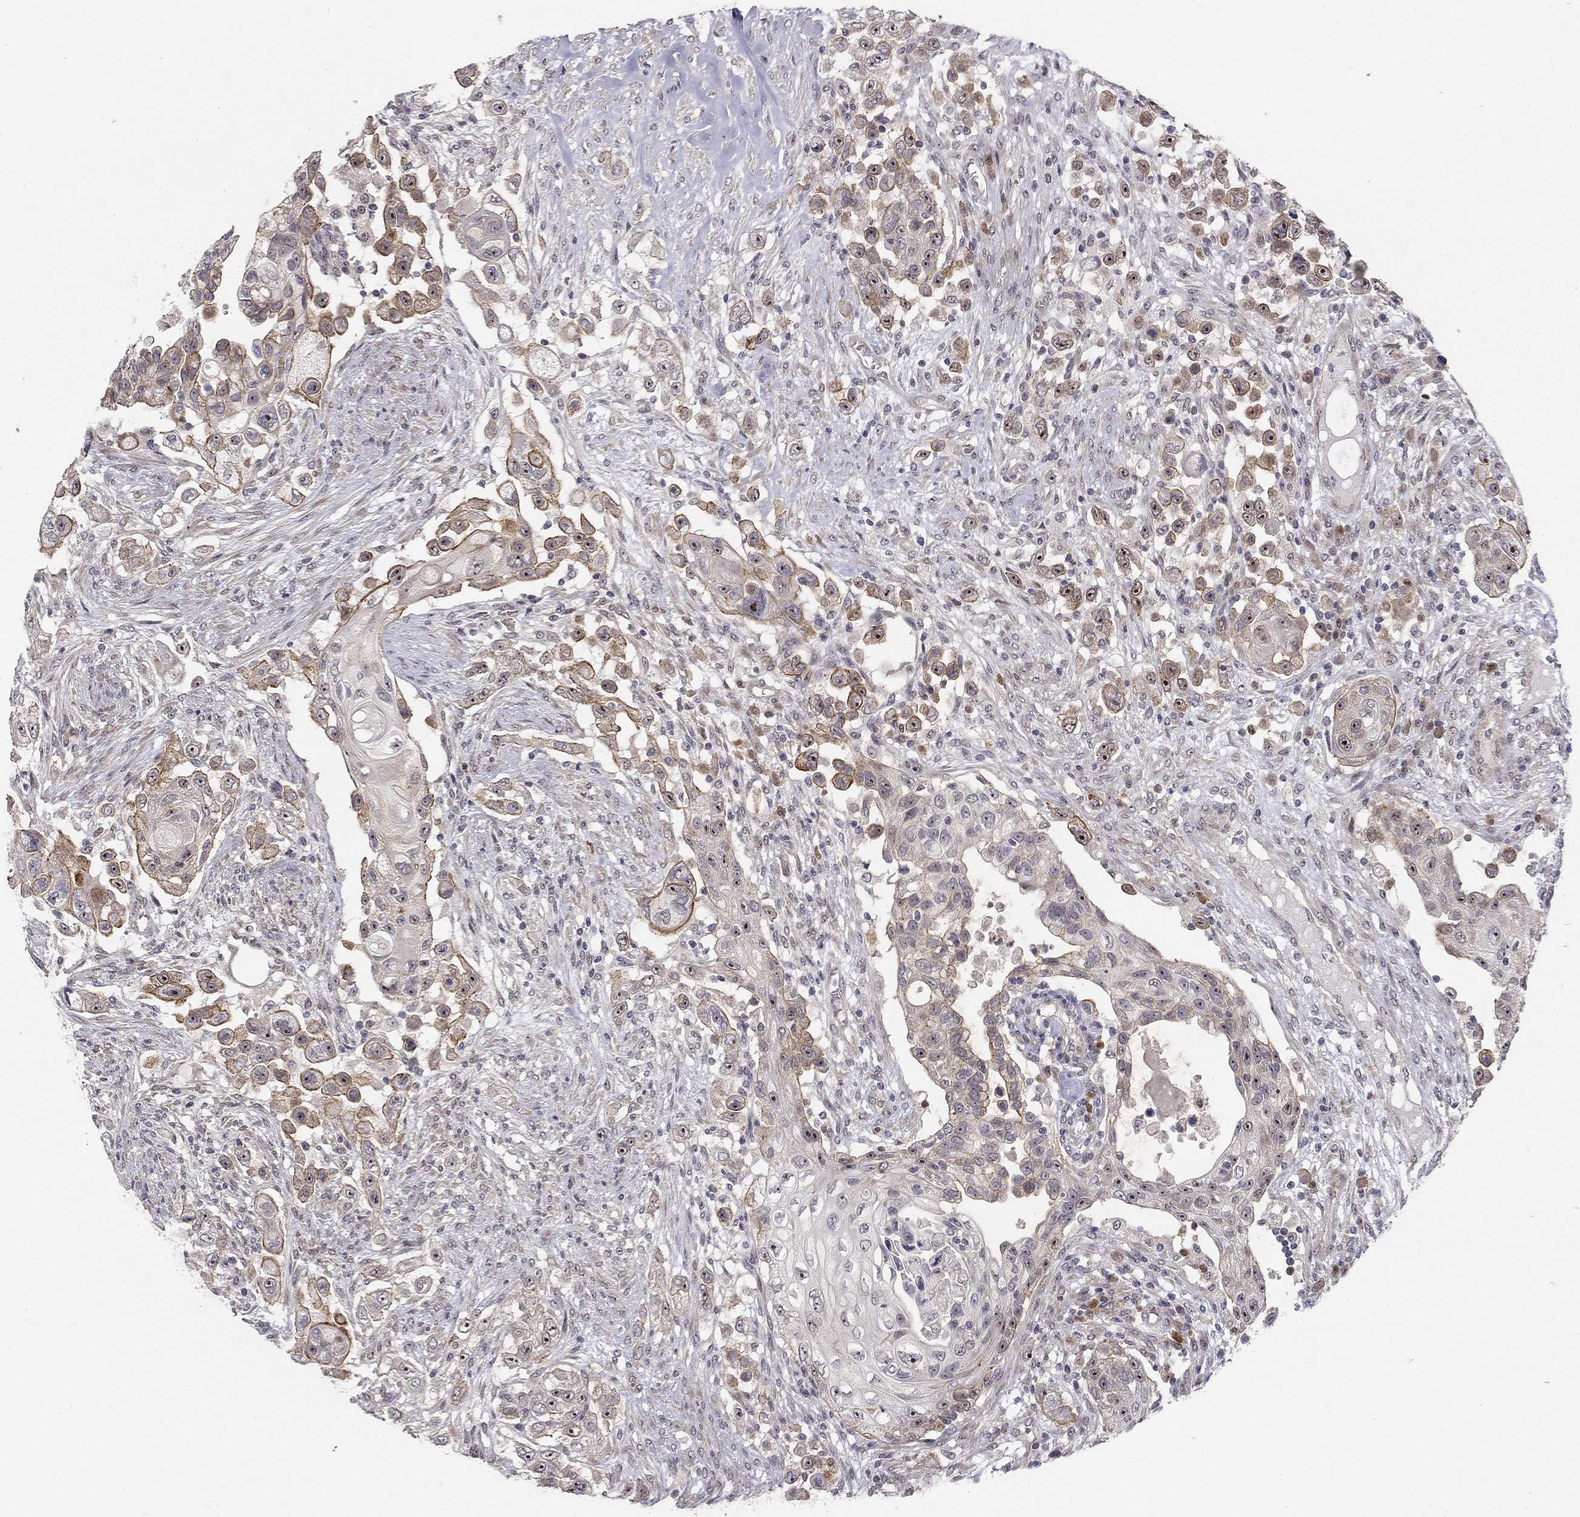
{"staining": {"intensity": "moderate", "quantity": "25%-75%", "location": "cytoplasmic/membranous,nuclear"}, "tissue": "urothelial cancer", "cell_type": "Tumor cells", "image_type": "cancer", "snomed": [{"axis": "morphology", "description": "Urothelial carcinoma, High grade"}, {"axis": "topography", "description": "Urinary bladder"}], "caption": "Immunohistochemical staining of human urothelial cancer demonstrates medium levels of moderate cytoplasmic/membranous and nuclear protein positivity in approximately 25%-75% of tumor cells. The staining was performed using DAB (3,3'-diaminobenzidine) to visualize the protein expression in brown, while the nuclei were stained in blue with hematoxylin (Magnification: 20x).", "gene": "STXBP6", "patient": {"sex": "female", "age": 56}}